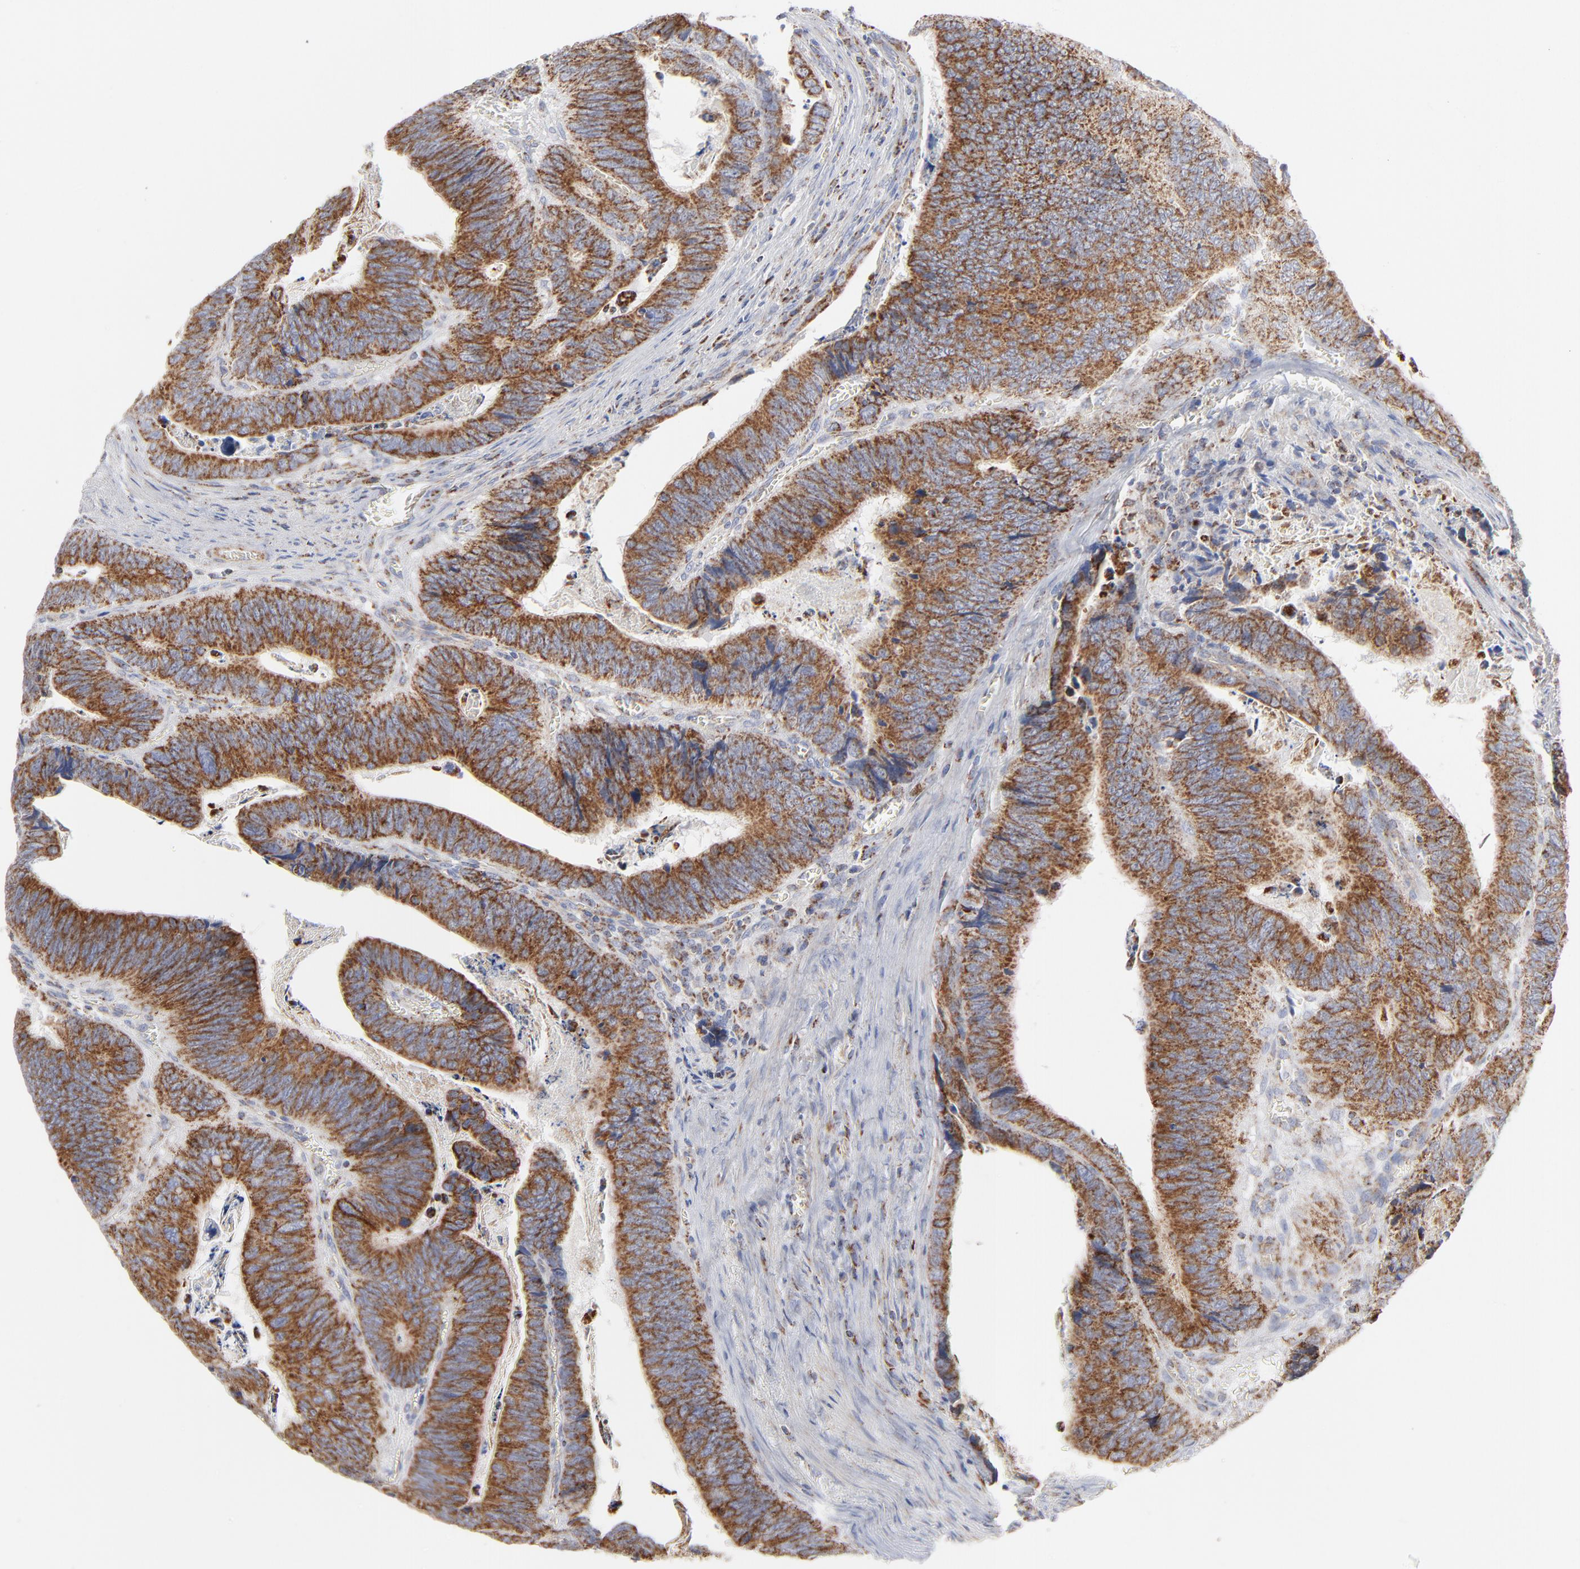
{"staining": {"intensity": "strong", "quantity": ">75%", "location": "cytoplasmic/membranous"}, "tissue": "colorectal cancer", "cell_type": "Tumor cells", "image_type": "cancer", "snomed": [{"axis": "morphology", "description": "Adenocarcinoma, NOS"}, {"axis": "topography", "description": "Colon"}], "caption": "Protein staining by IHC reveals strong cytoplasmic/membranous staining in approximately >75% of tumor cells in colorectal adenocarcinoma. (brown staining indicates protein expression, while blue staining denotes nuclei).", "gene": "ASB3", "patient": {"sex": "male", "age": 72}}